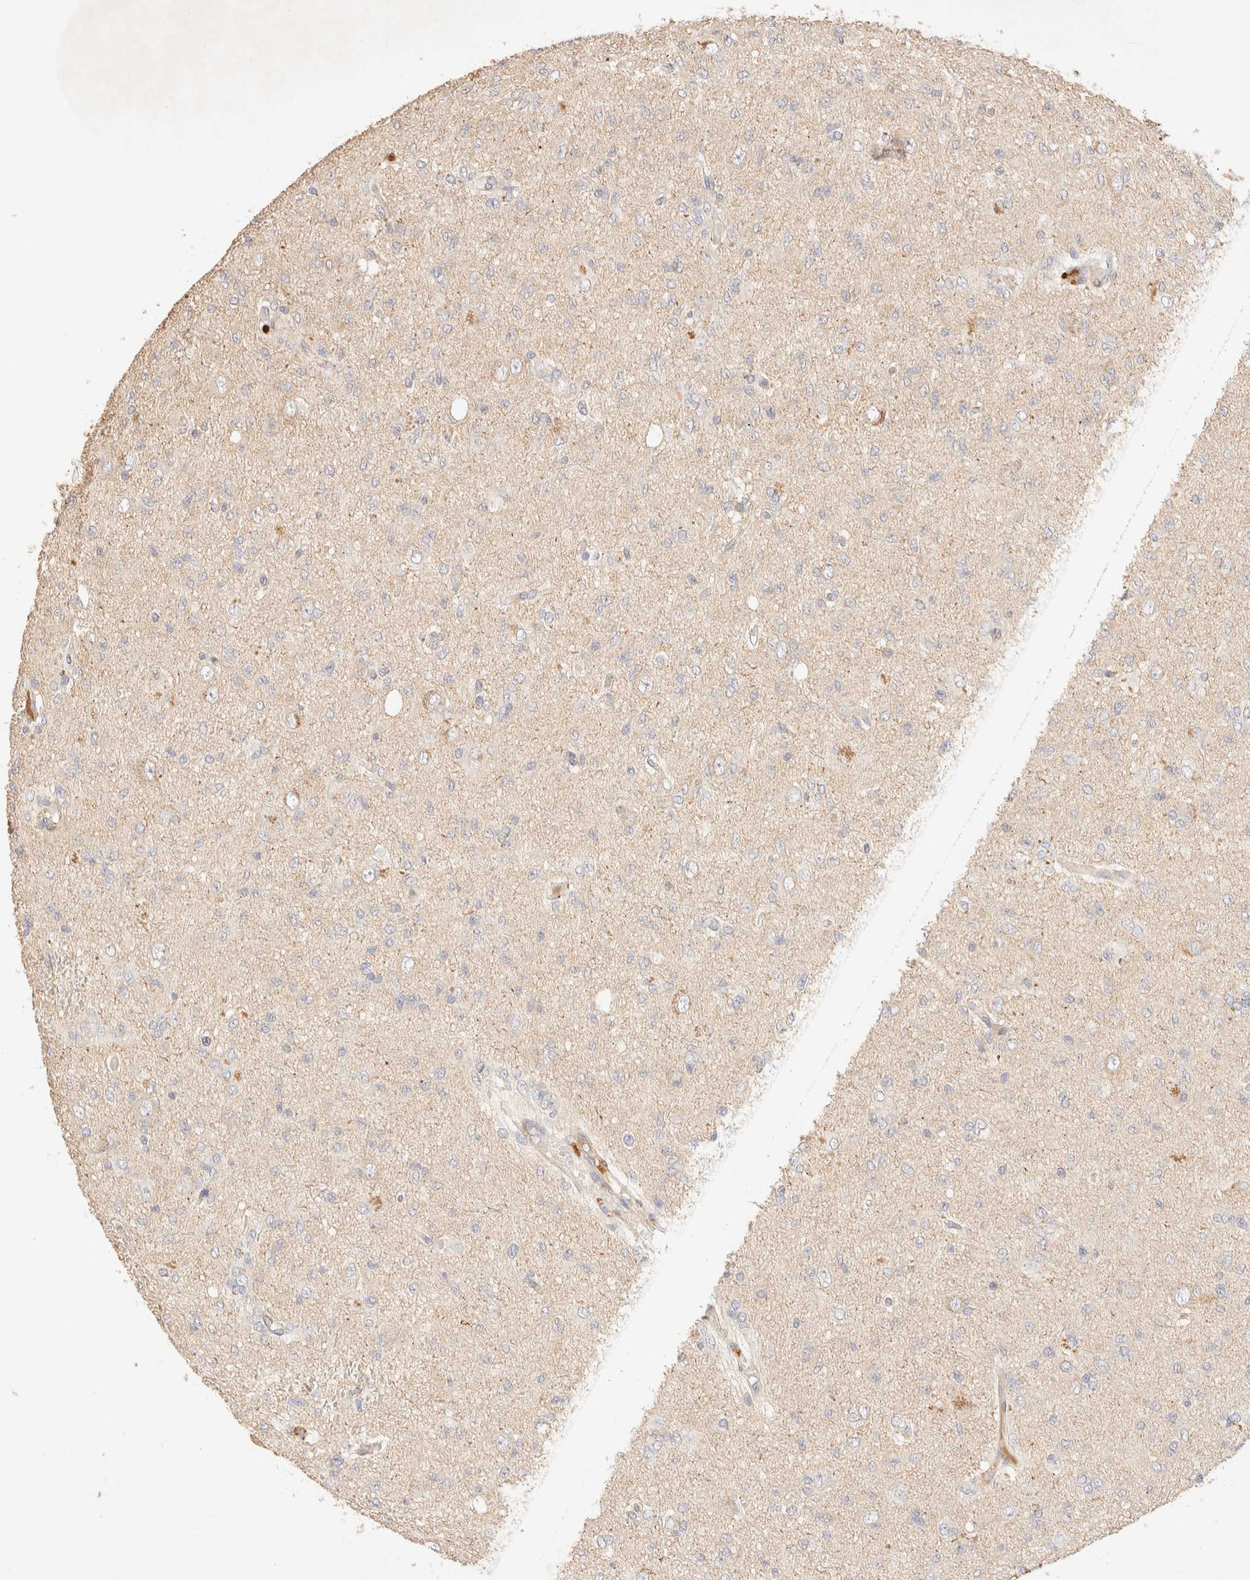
{"staining": {"intensity": "negative", "quantity": "none", "location": "none"}, "tissue": "glioma", "cell_type": "Tumor cells", "image_type": "cancer", "snomed": [{"axis": "morphology", "description": "Glioma, malignant, High grade"}, {"axis": "topography", "description": "Brain"}], "caption": "High magnification brightfield microscopy of glioma stained with DAB (brown) and counterstained with hematoxylin (blue): tumor cells show no significant positivity.", "gene": "SNTB1", "patient": {"sex": "female", "age": 59}}